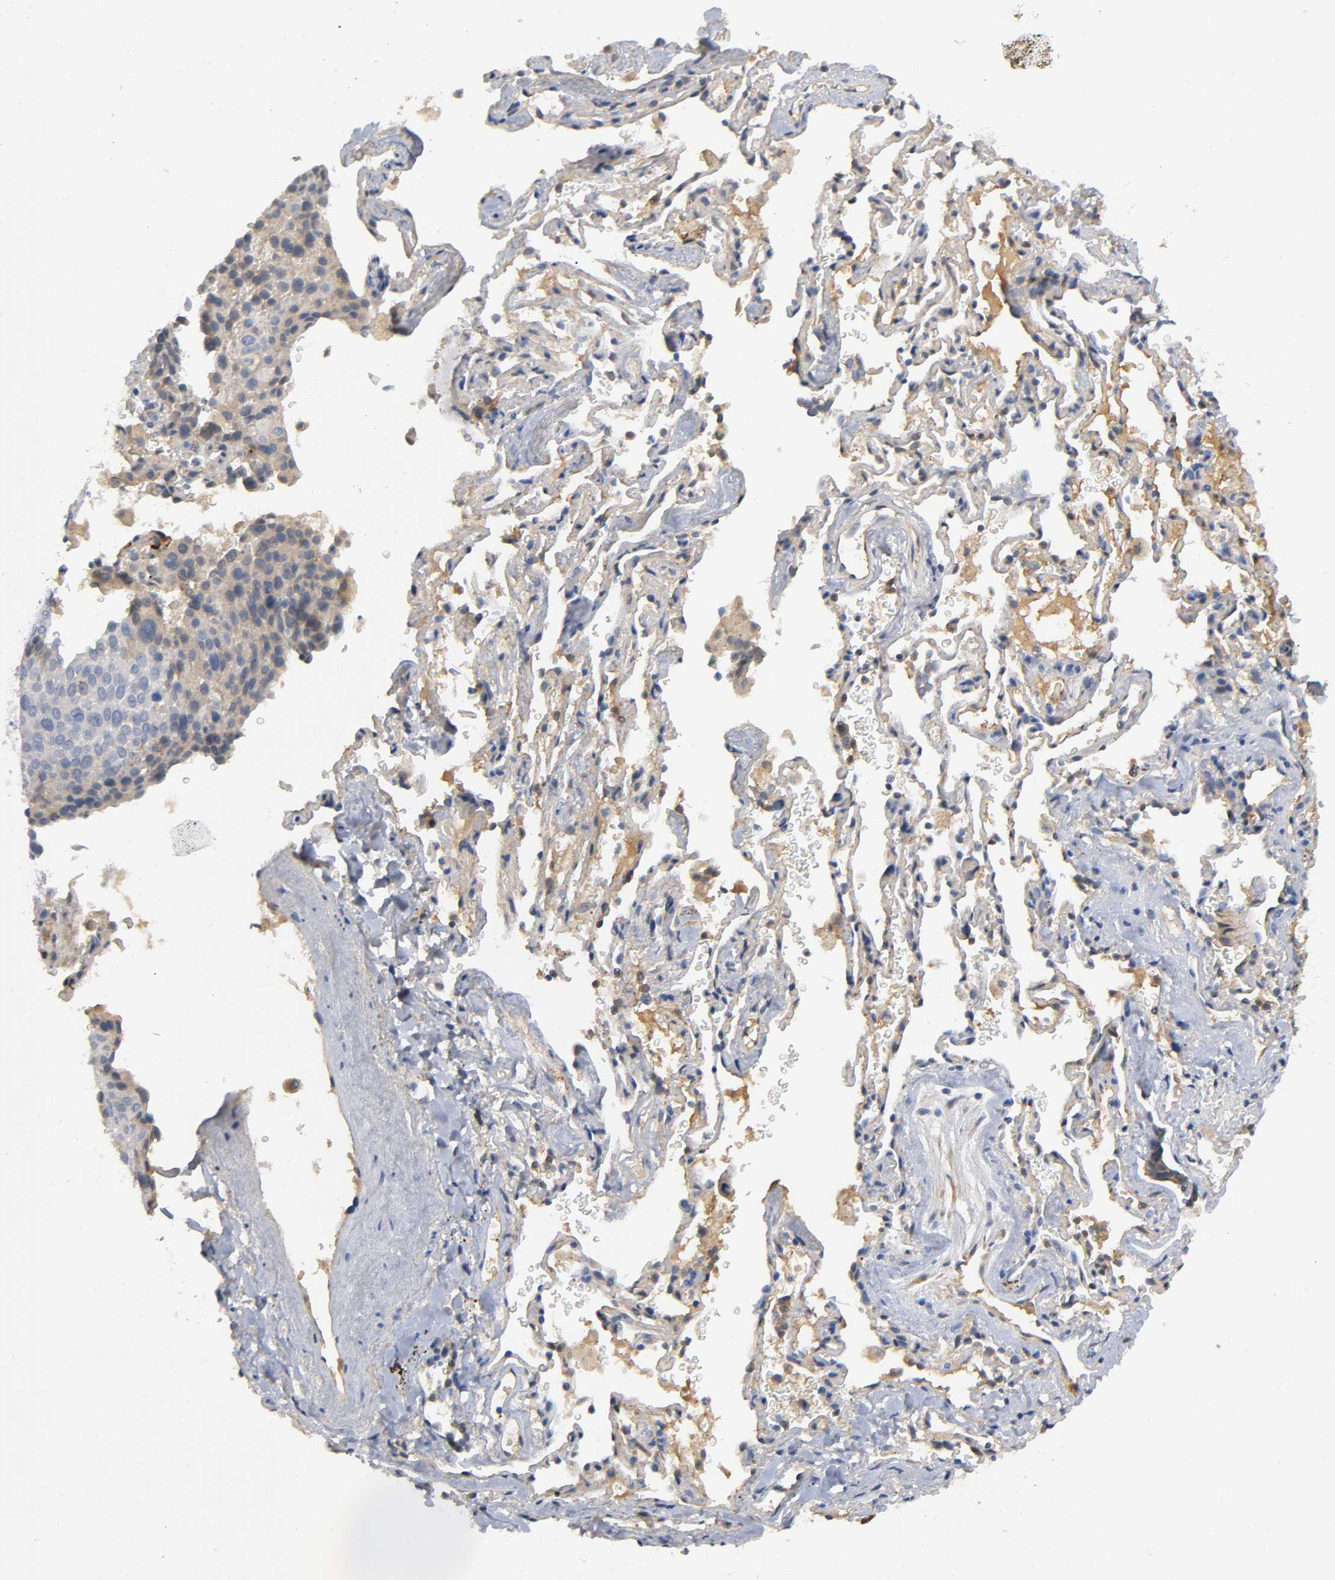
{"staining": {"intensity": "weak", "quantity": ">75%", "location": "cytoplasmic/membranous"}, "tissue": "lung cancer", "cell_type": "Tumor cells", "image_type": "cancer", "snomed": [{"axis": "morphology", "description": "Squamous cell carcinoma, NOS"}, {"axis": "topography", "description": "Lung"}], "caption": "The histopathology image reveals staining of lung squamous cell carcinoma, revealing weak cytoplasmic/membranous protein expression (brown color) within tumor cells.", "gene": "NOVA1", "patient": {"sex": "male", "age": 54}}